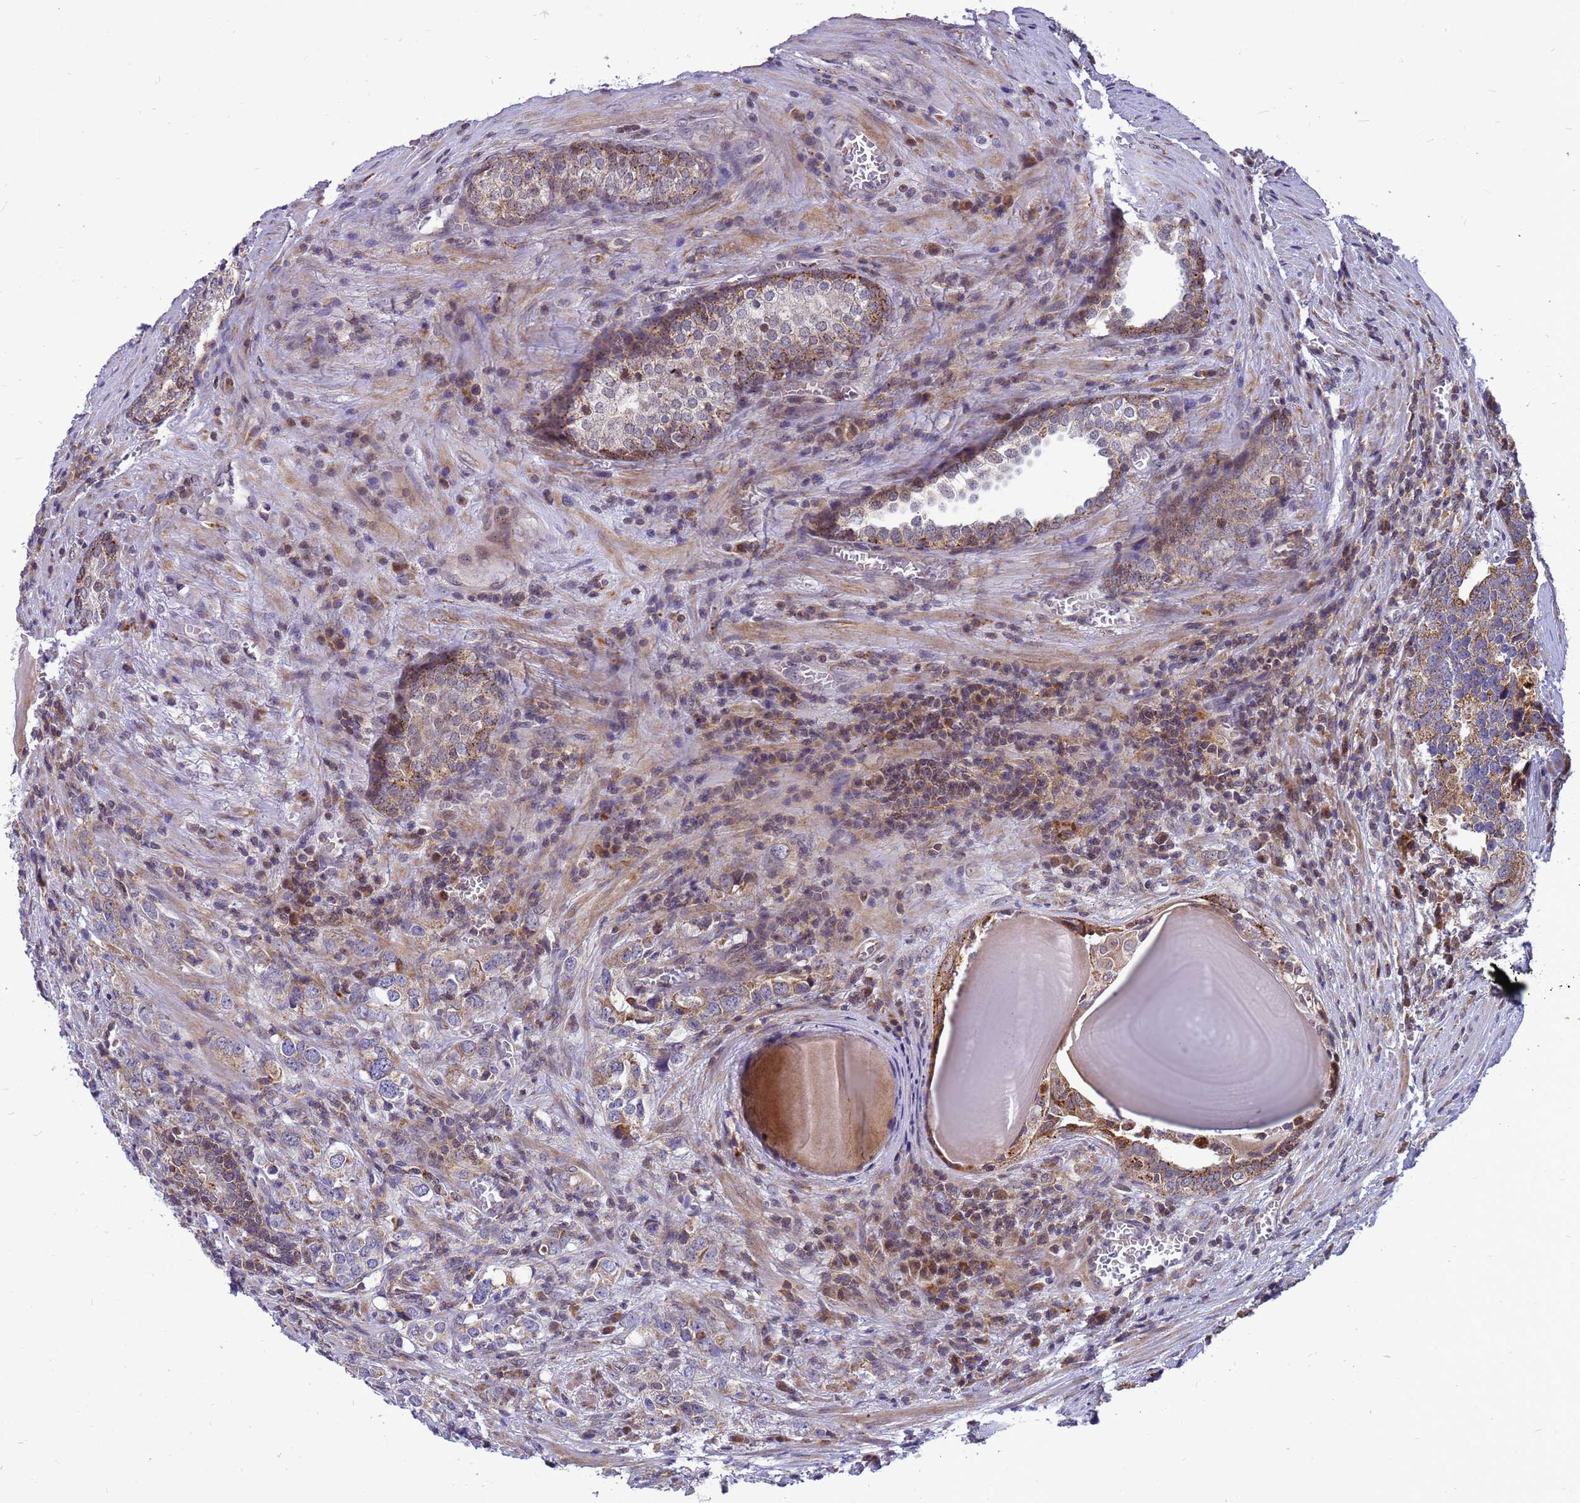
{"staining": {"intensity": "moderate", "quantity": "25%-75%", "location": "cytoplasmic/membranous"}, "tissue": "prostate cancer", "cell_type": "Tumor cells", "image_type": "cancer", "snomed": [{"axis": "morphology", "description": "Adenocarcinoma, High grade"}, {"axis": "topography", "description": "Prostate"}], "caption": "Prostate cancer (adenocarcinoma (high-grade)) tissue displays moderate cytoplasmic/membranous staining in about 25%-75% of tumor cells The protein of interest is stained brown, and the nuclei are stained in blue (DAB IHC with brightfield microscopy, high magnification).", "gene": "C12orf43", "patient": {"sex": "male", "age": 71}}